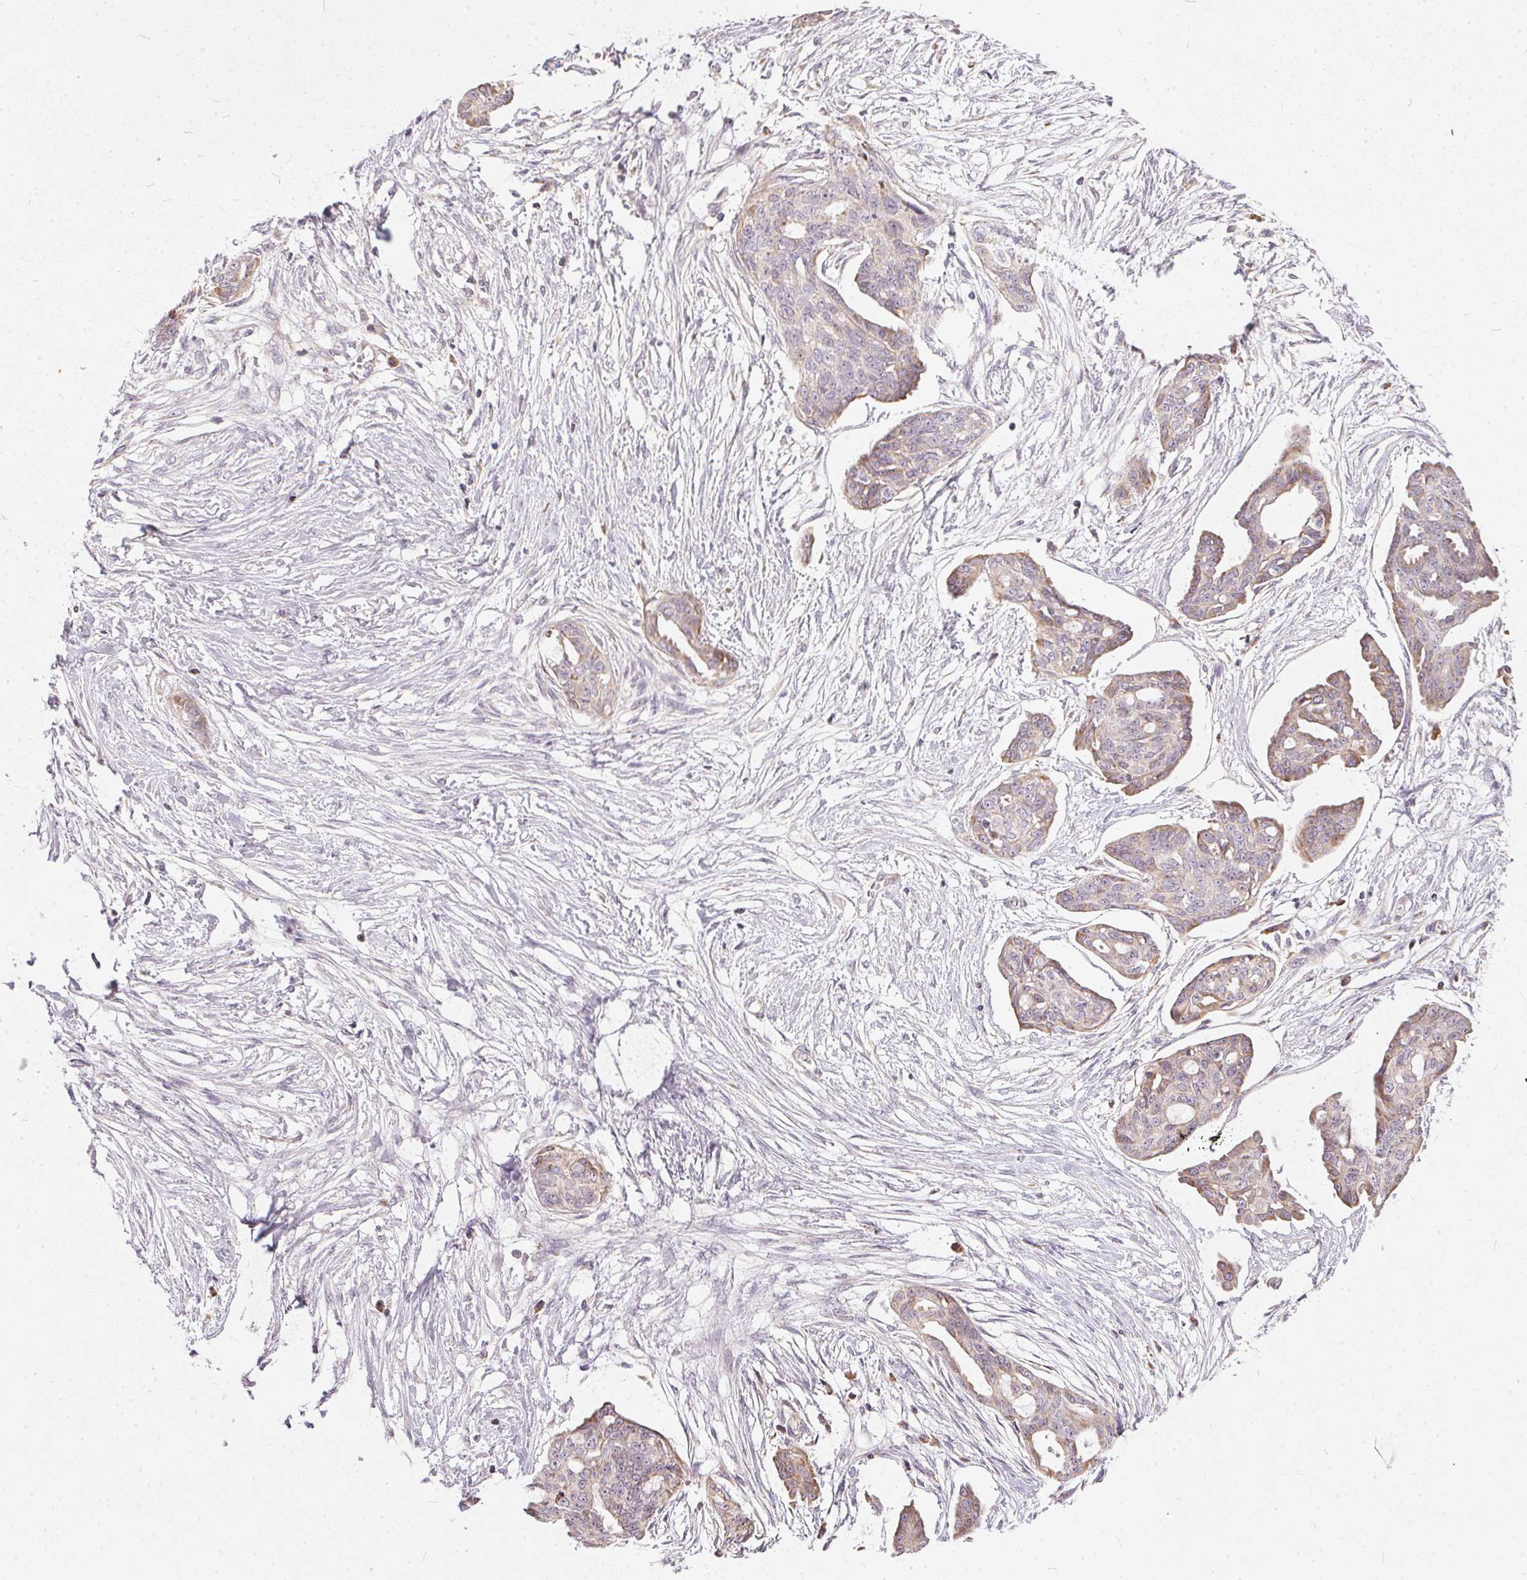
{"staining": {"intensity": "weak", "quantity": "25%-75%", "location": "cytoplasmic/membranous"}, "tissue": "ovarian cancer", "cell_type": "Tumor cells", "image_type": "cancer", "snomed": [{"axis": "morphology", "description": "Cystadenocarcinoma, serous, NOS"}, {"axis": "topography", "description": "Ovary"}], "caption": "This histopathology image displays IHC staining of human ovarian cancer, with low weak cytoplasmic/membranous positivity in about 25%-75% of tumor cells.", "gene": "VWA5B2", "patient": {"sex": "female", "age": 71}}